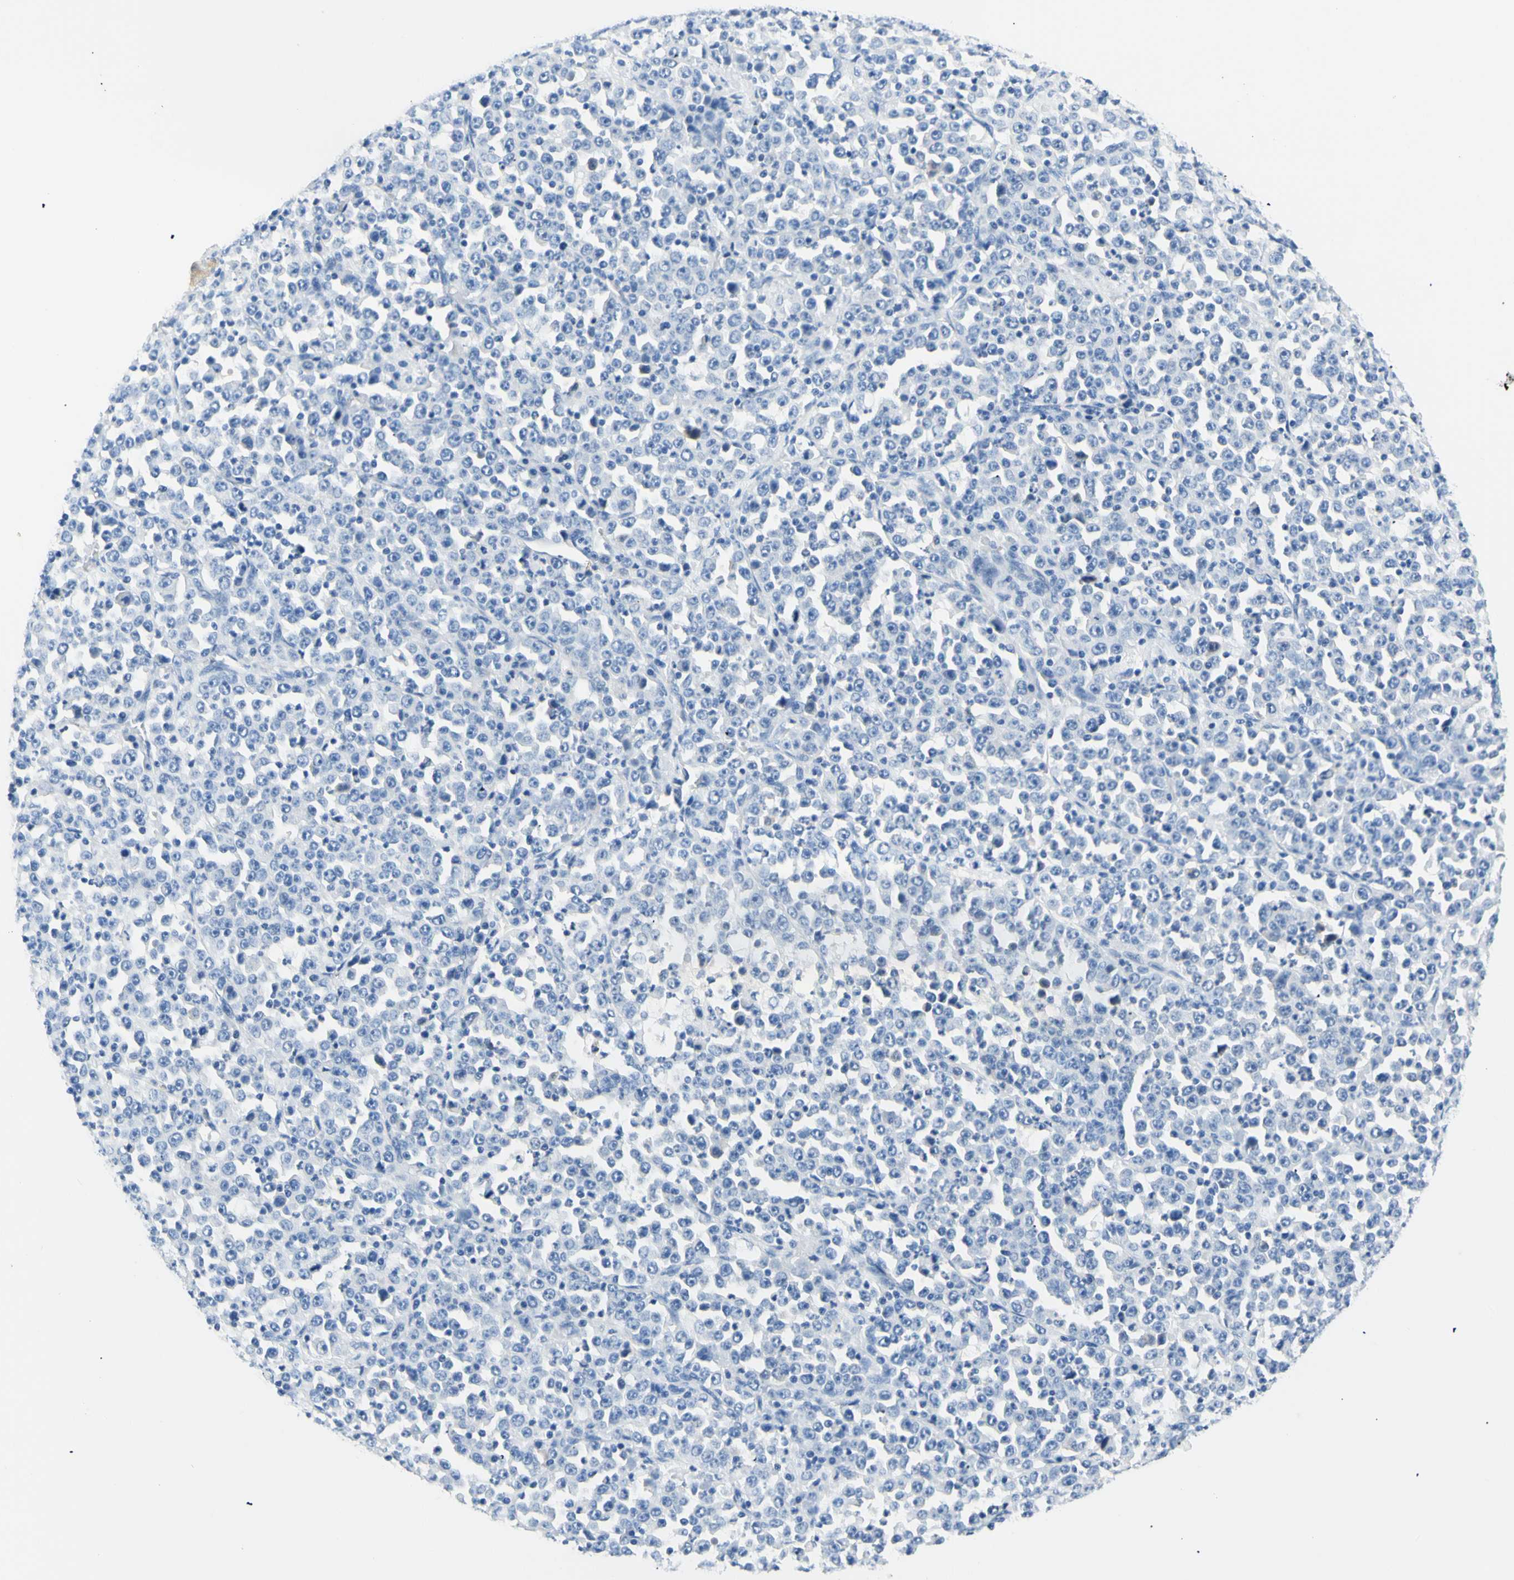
{"staining": {"intensity": "negative", "quantity": "none", "location": "none"}, "tissue": "stomach cancer", "cell_type": "Tumor cells", "image_type": "cancer", "snomed": [{"axis": "morphology", "description": "Normal tissue, NOS"}, {"axis": "morphology", "description": "Adenocarcinoma, NOS"}, {"axis": "topography", "description": "Stomach, upper"}, {"axis": "topography", "description": "Stomach"}], "caption": "A photomicrograph of stomach cancer (adenocarcinoma) stained for a protein shows no brown staining in tumor cells.", "gene": "HPCA", "patient": {"sex": "male", "age": 59}}